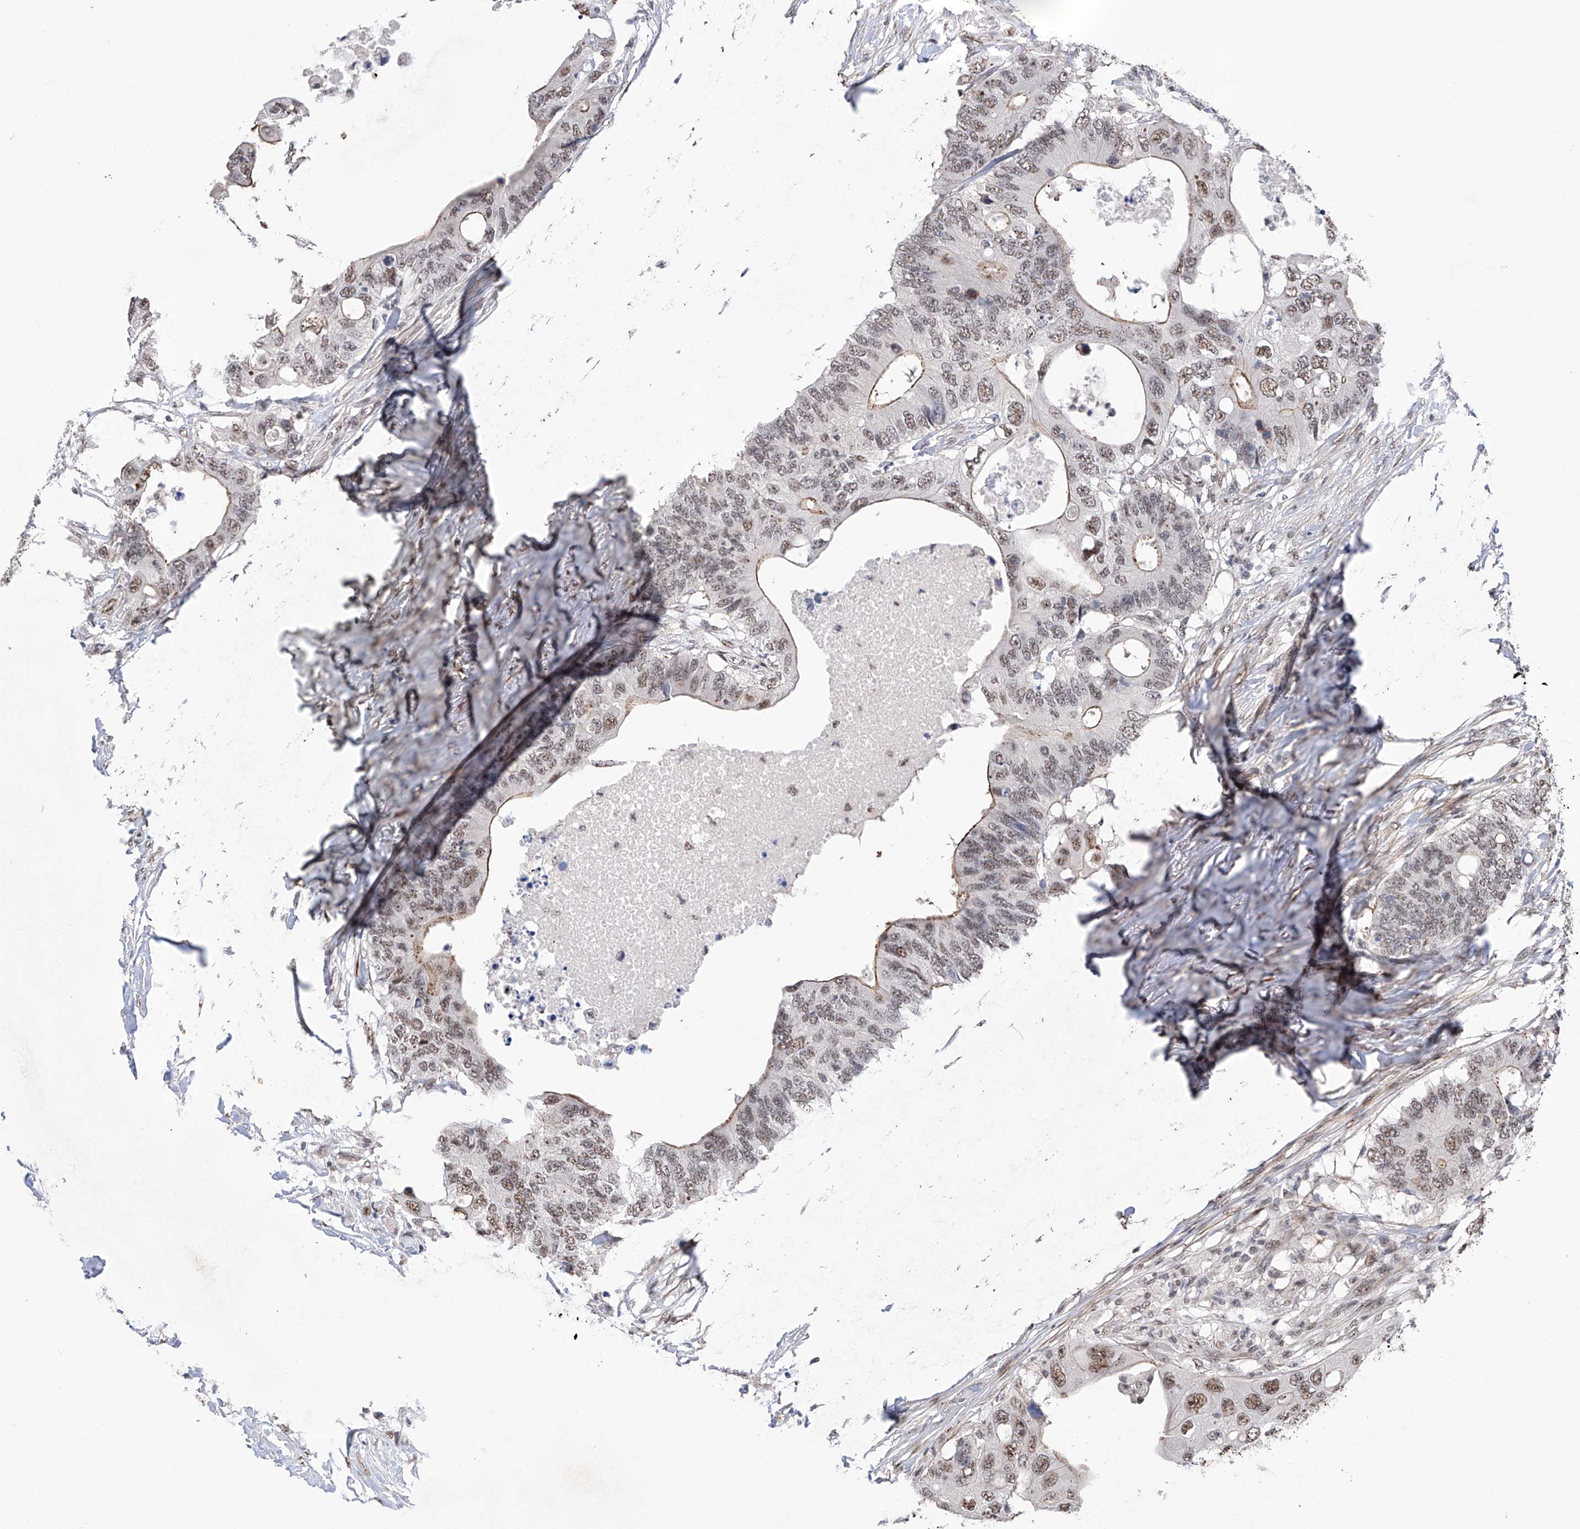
{"staining": {"intensity": "moderate", "quantity": "25%-75%", "location": "cytoplasmic/membranous,nuclear"}, "tissue": "colorectal cancer", "cell_type": "Tumor cells", "image_type": "cancer", "snomed": [{"axis": "morphology", "description": "Adenocarcinoma, NOS"}, {"axis": "topography", "description": "Colon"}], "caption": "Adenocarcinoma (colorectal) stained with a brown dye reveals moderate cytoplasmic/membranous and nuclear positive expression in about 25%-75% of tumor cells.", "gene": "NFATC4", "patient": {"sex": "male", "age": 71}}